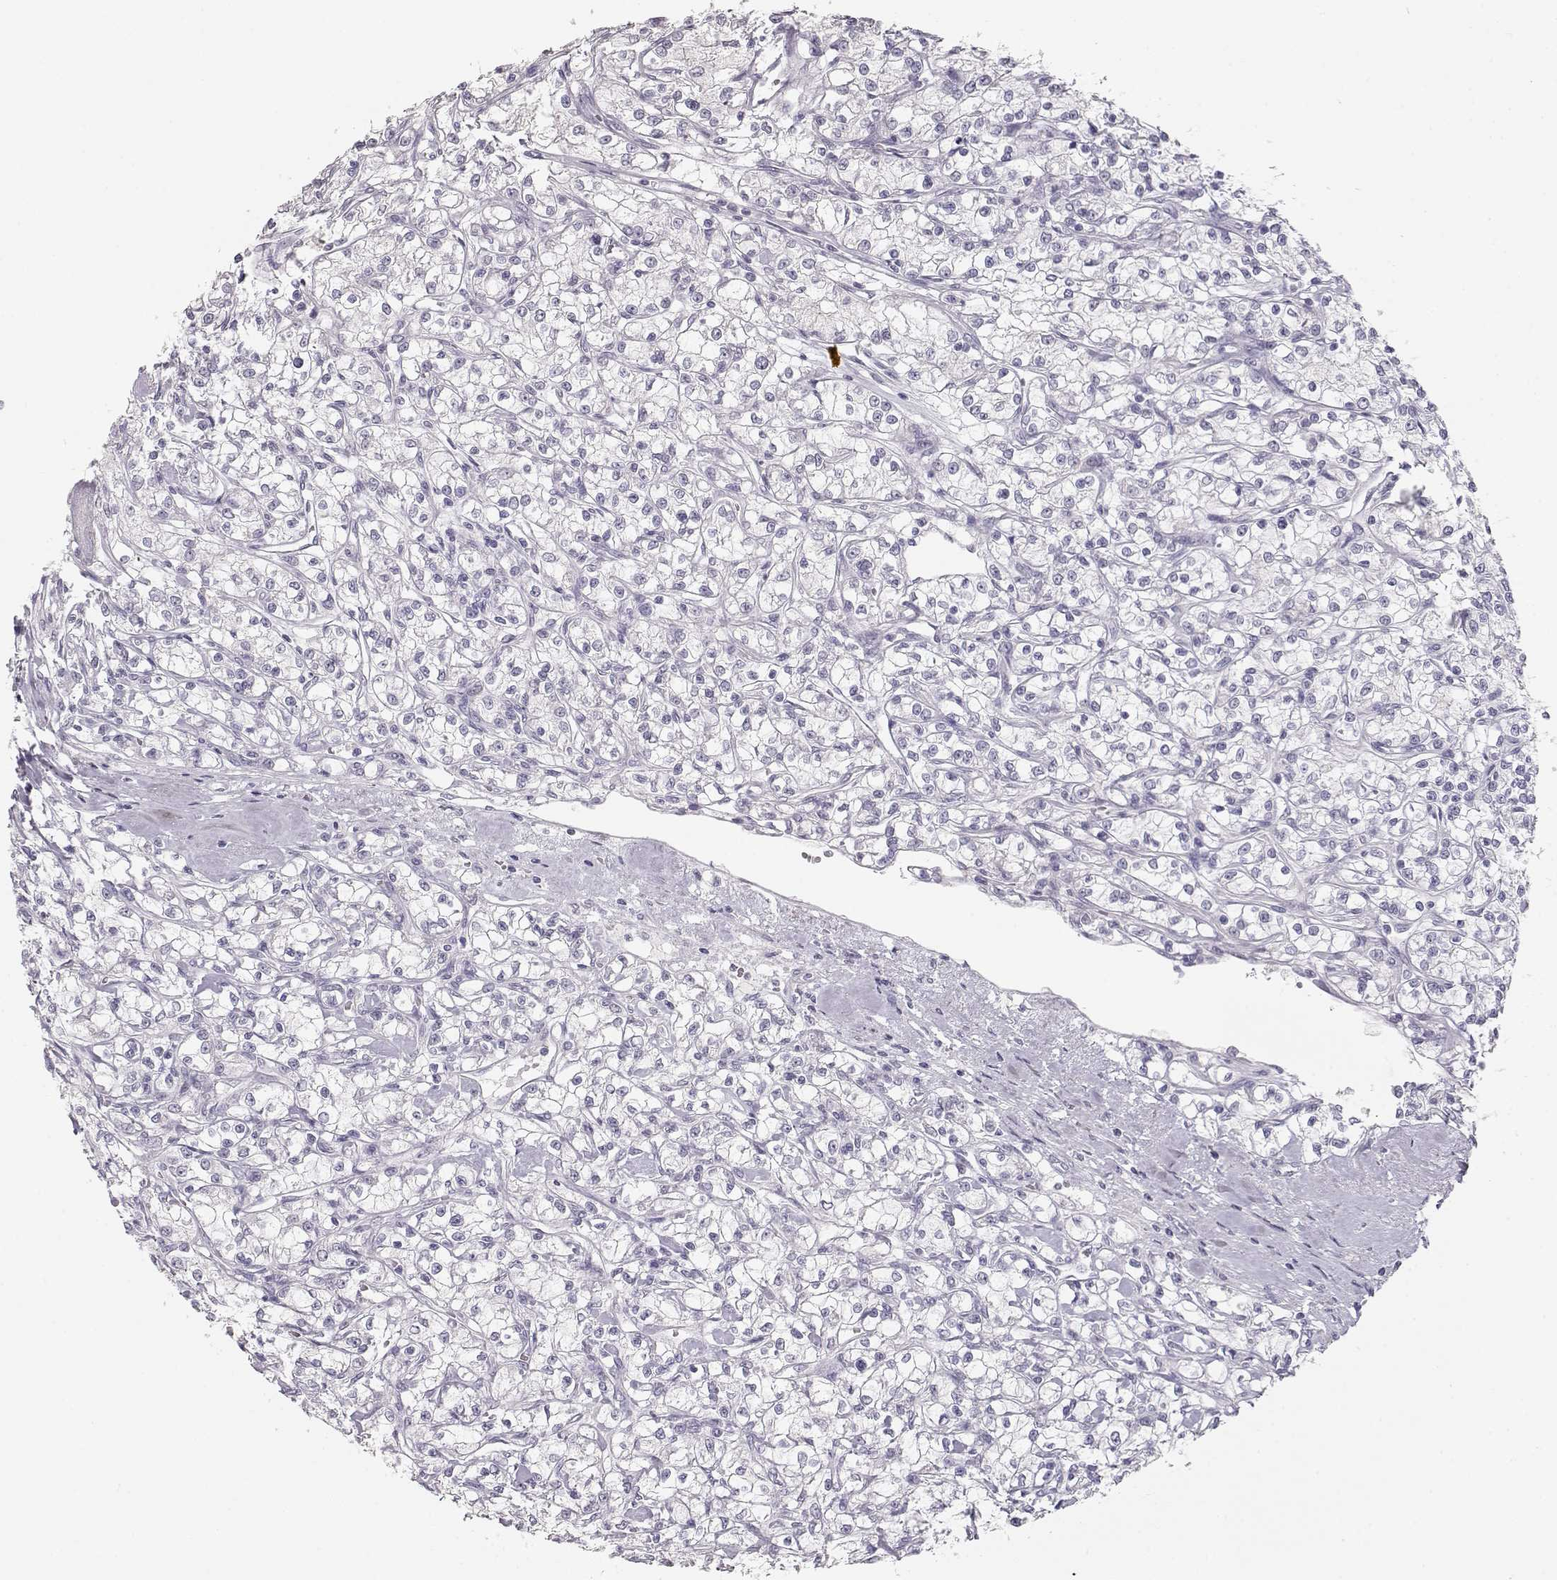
{"staining": {"intensity": "negative", "quantity": "none", "location": "none"}, "tissue": "renal cancer", "cell_type": "Tumor cells", "image_type": "cancer", "snomed": [{"axis": "morphology", "description": "Adenocarcinoma, NOS"}, {"axis": "topography", "description": "Kidney"}], "caption": "The histopathology image reveals no staining of tumor cells in renal cancer.", "gene": "TKTL1", "patient": {"sex": "female", "age": 59}}